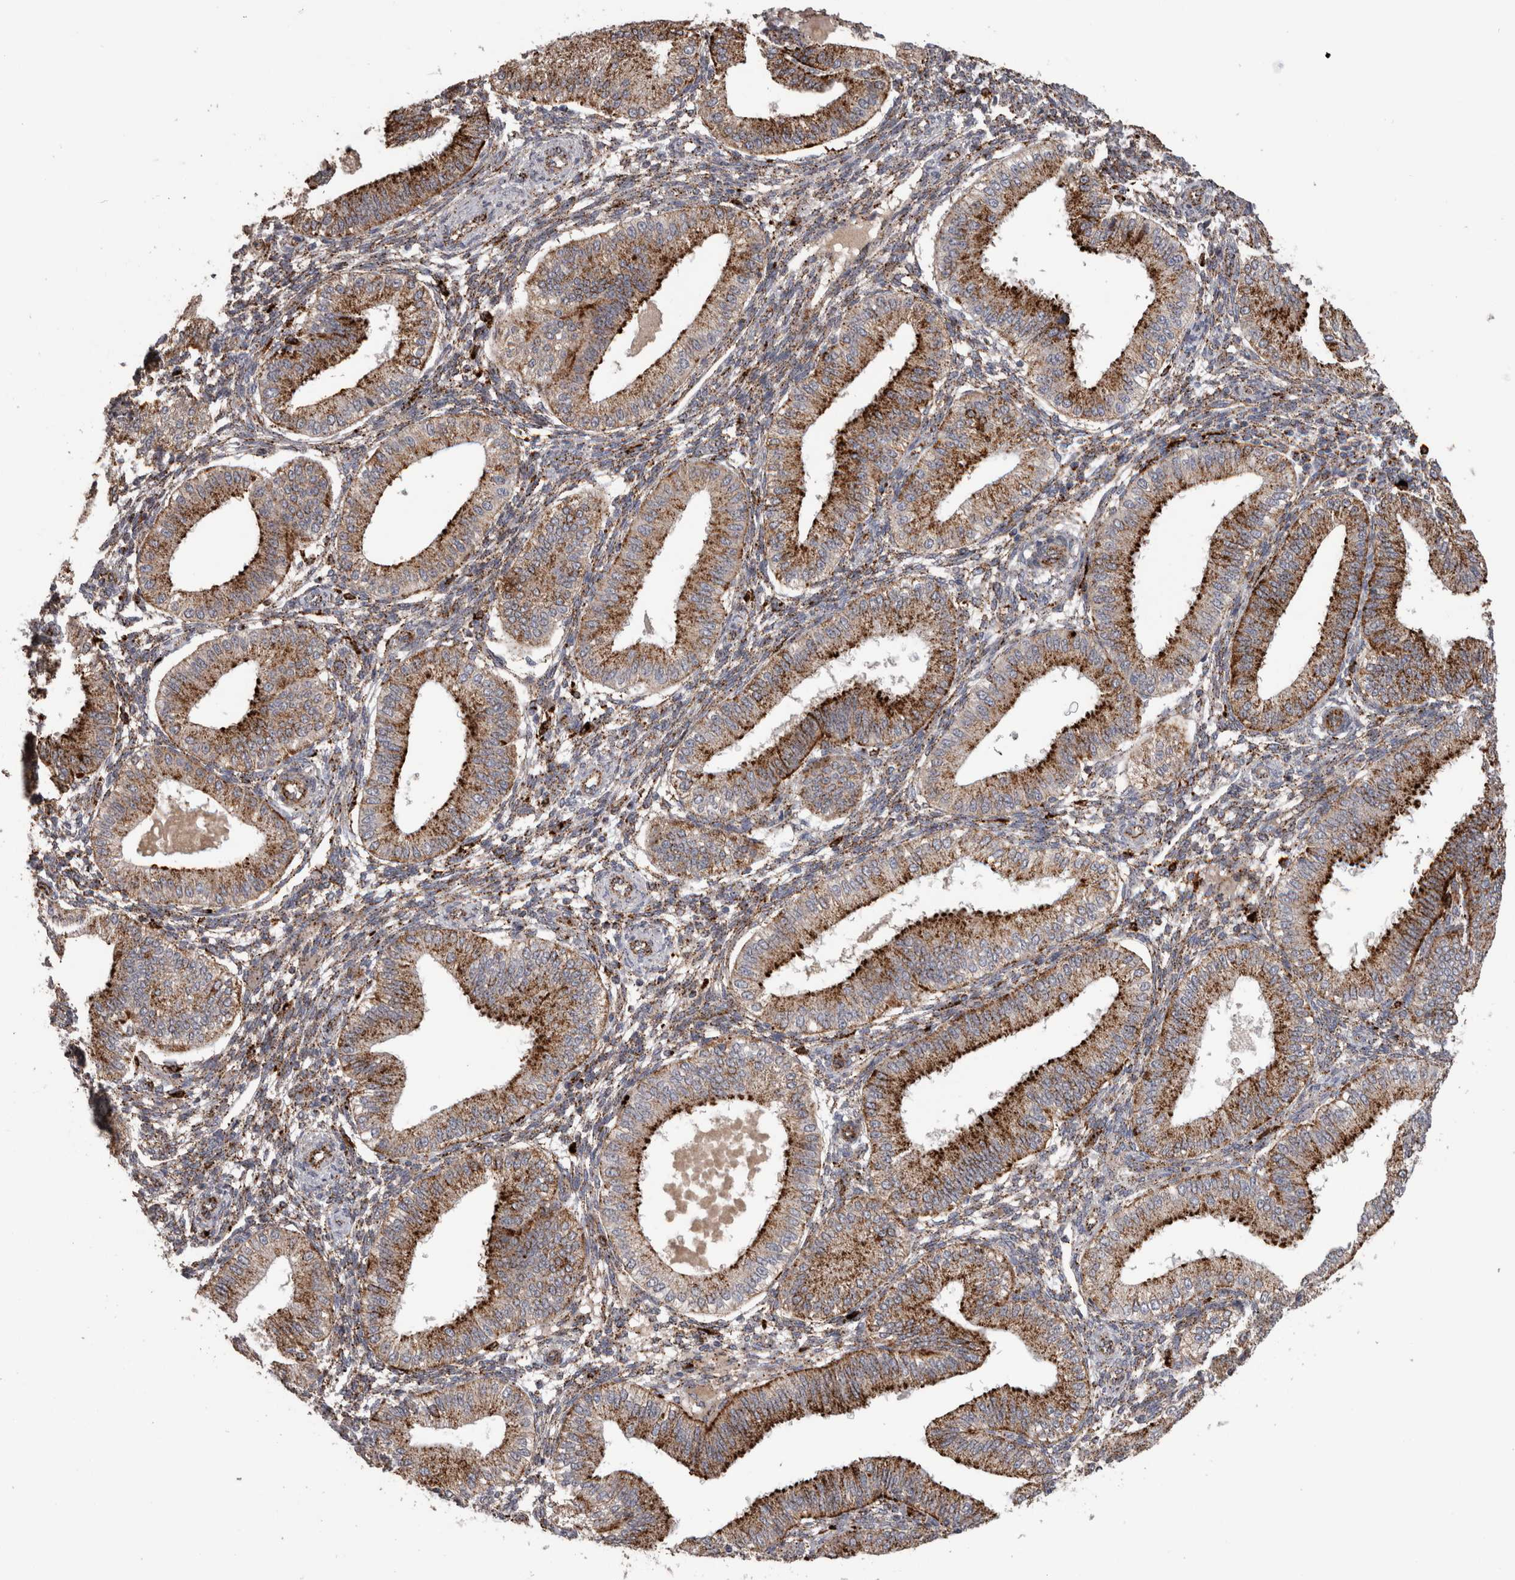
{"staining": {"intensity": "weak", "quantity": ">75%", "location": "cytoplasmic/membranous"}, "tissue": "endometrium", "cell_type": "Cells in endometrial stroma", "image_type": "normal", "snomed": [{"axis": "morphology", "description": "Normal tissue, NOS"}, {"axis": "topography", "description": "Endometrium"}], "caption": "Approximately >75% of cells in endometrial stroma in benign endometrium reveal weak cytoplasmic/membranous protein expression as visualized by brown immunohistochemical staining.", "gene": "CTSZ", "patient": {"sex": "female", "age": 39}}